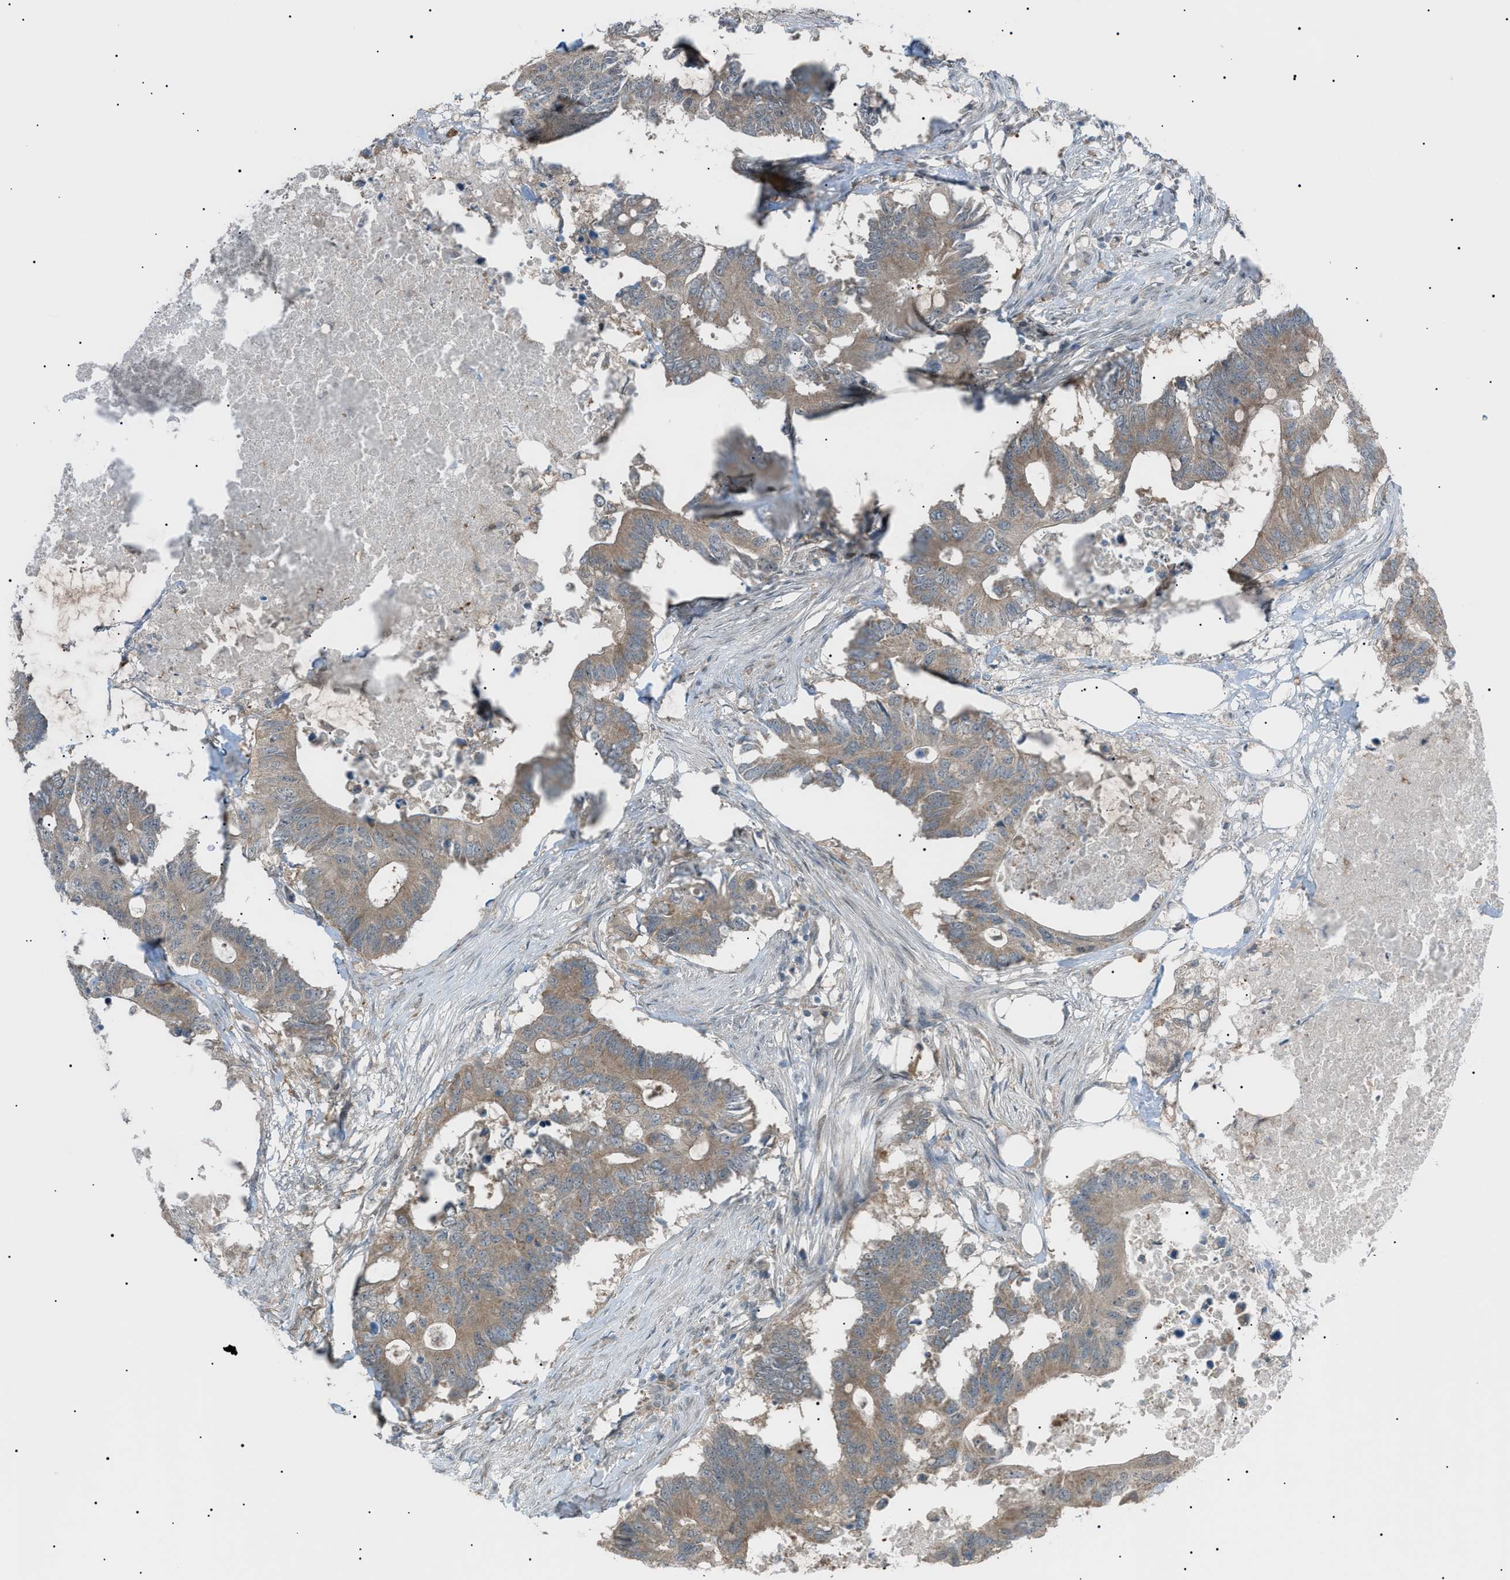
{"staining": {"intensity": "moderate", "quantity": ">75%", "location": "cytoplasmic/membranous"}, "tissue": "colorectal cancer", "cell_type": "Tumor cells", "image_type": "cancer", "snomed": [{"axis": "morphology", "description": "Adenocarcinoma, NOS"}, {"axis": "topography", "description": "Colon"}], "caption": "Colorectal cancer (adenocarcinoma) stained for a protein (brown) demonstrates moderate cytoplasmic/membranous positive expression in about >75% of tumor cells.", "gene": "LPIN2", "patient": {"sex": "male", "age": 71}}